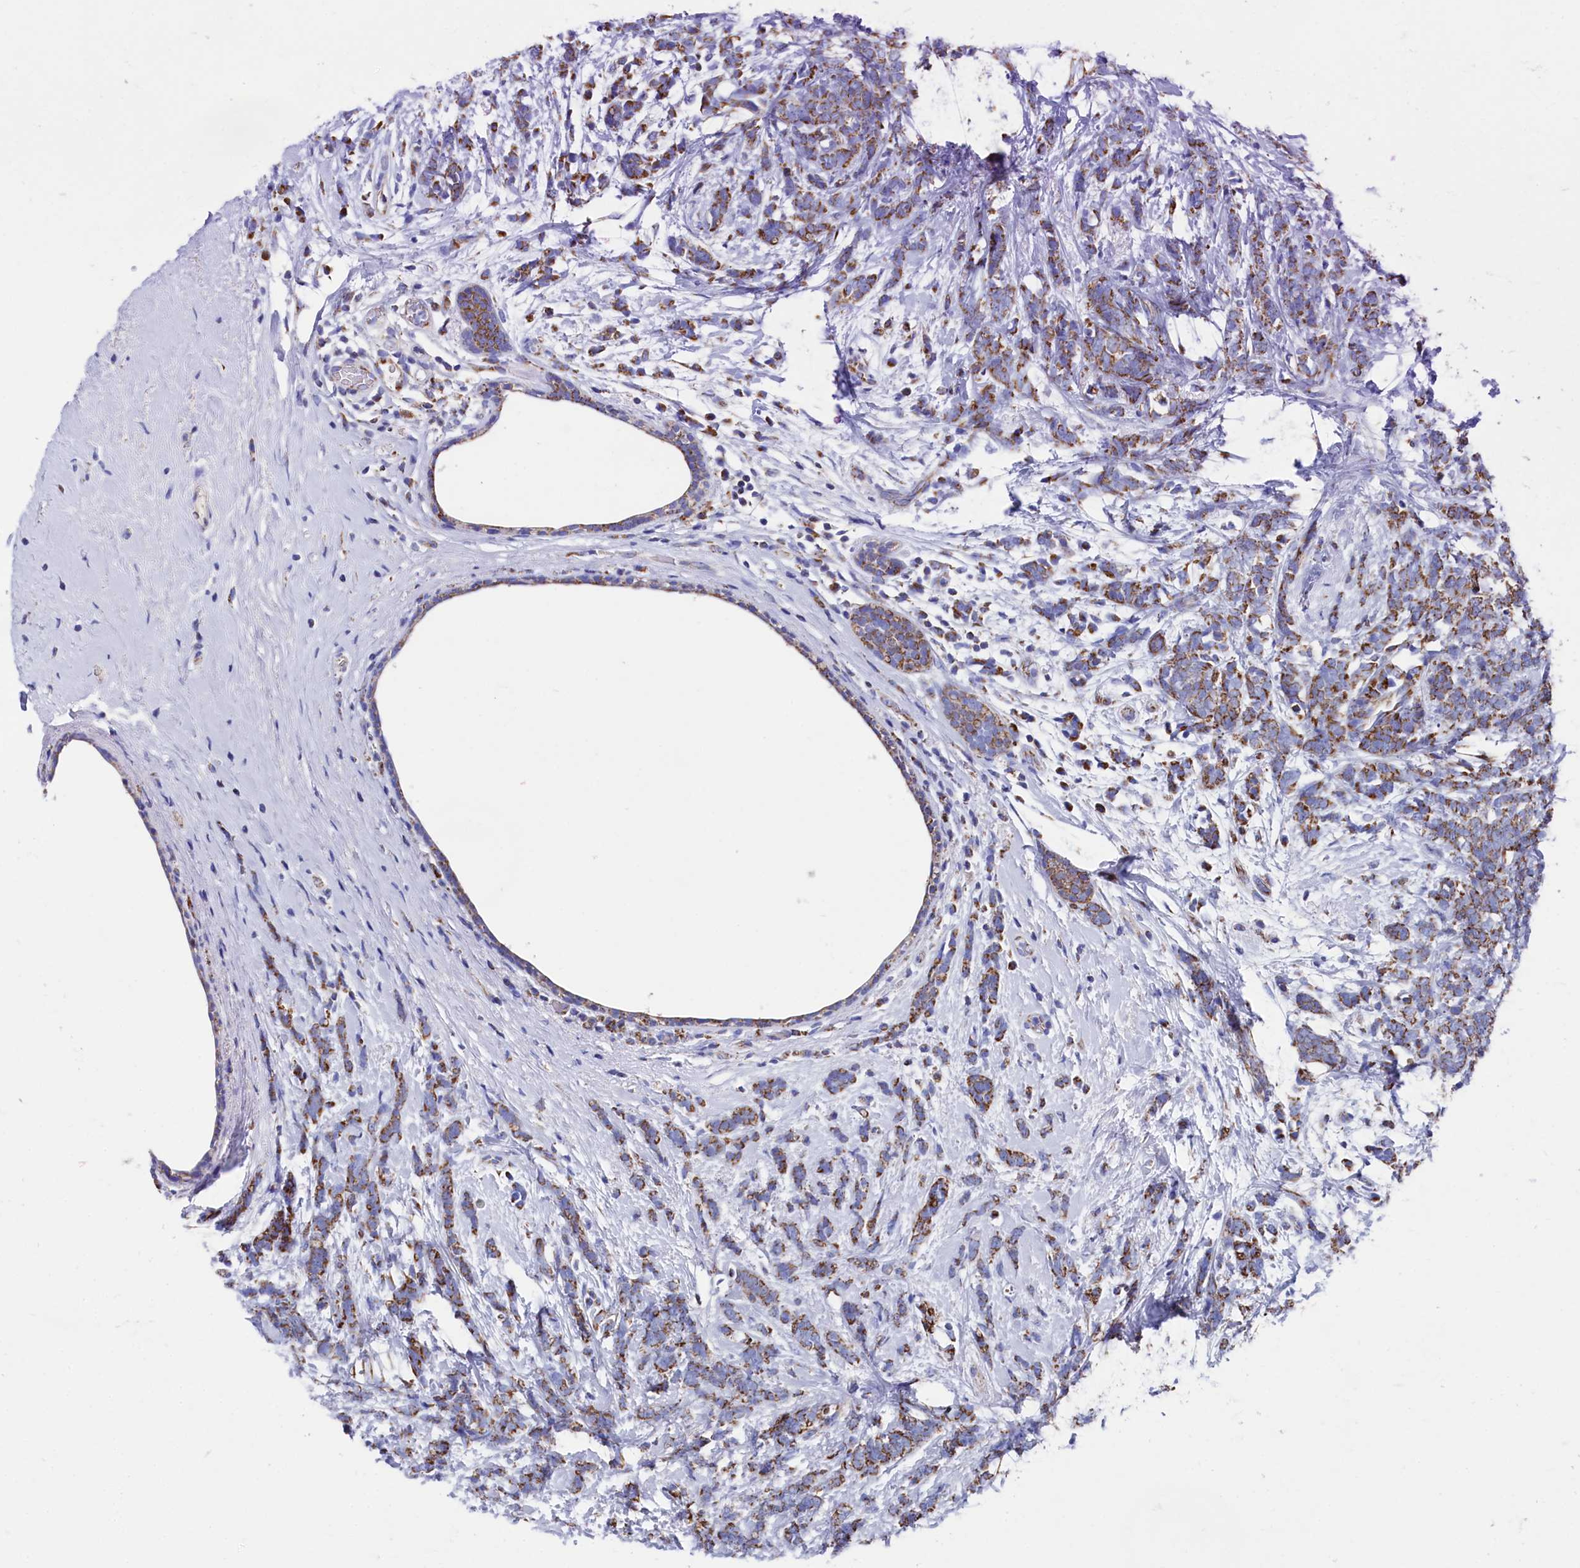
{"staining": {"intensity": "moderate", "quantity": ">75%", "location": "cytoplasmic/membranous"}, "tissue": "breast cancer", "cell_type": "Tumor cells", "image_type": "cancer", "snomed": [{"axis": "morphology", "description": "Lobular carcinoma"}, {"axis": "topography", "description": "Breast"}], "caption": "Breast lobular carcinoma tissue reveals moderate cytoplasmic/membranous staining in approximately >75% of tumor cells, visualized by immunohistochemistry.", "gene": "MMAB", "patient": {"sex": "female", "age": 58}}